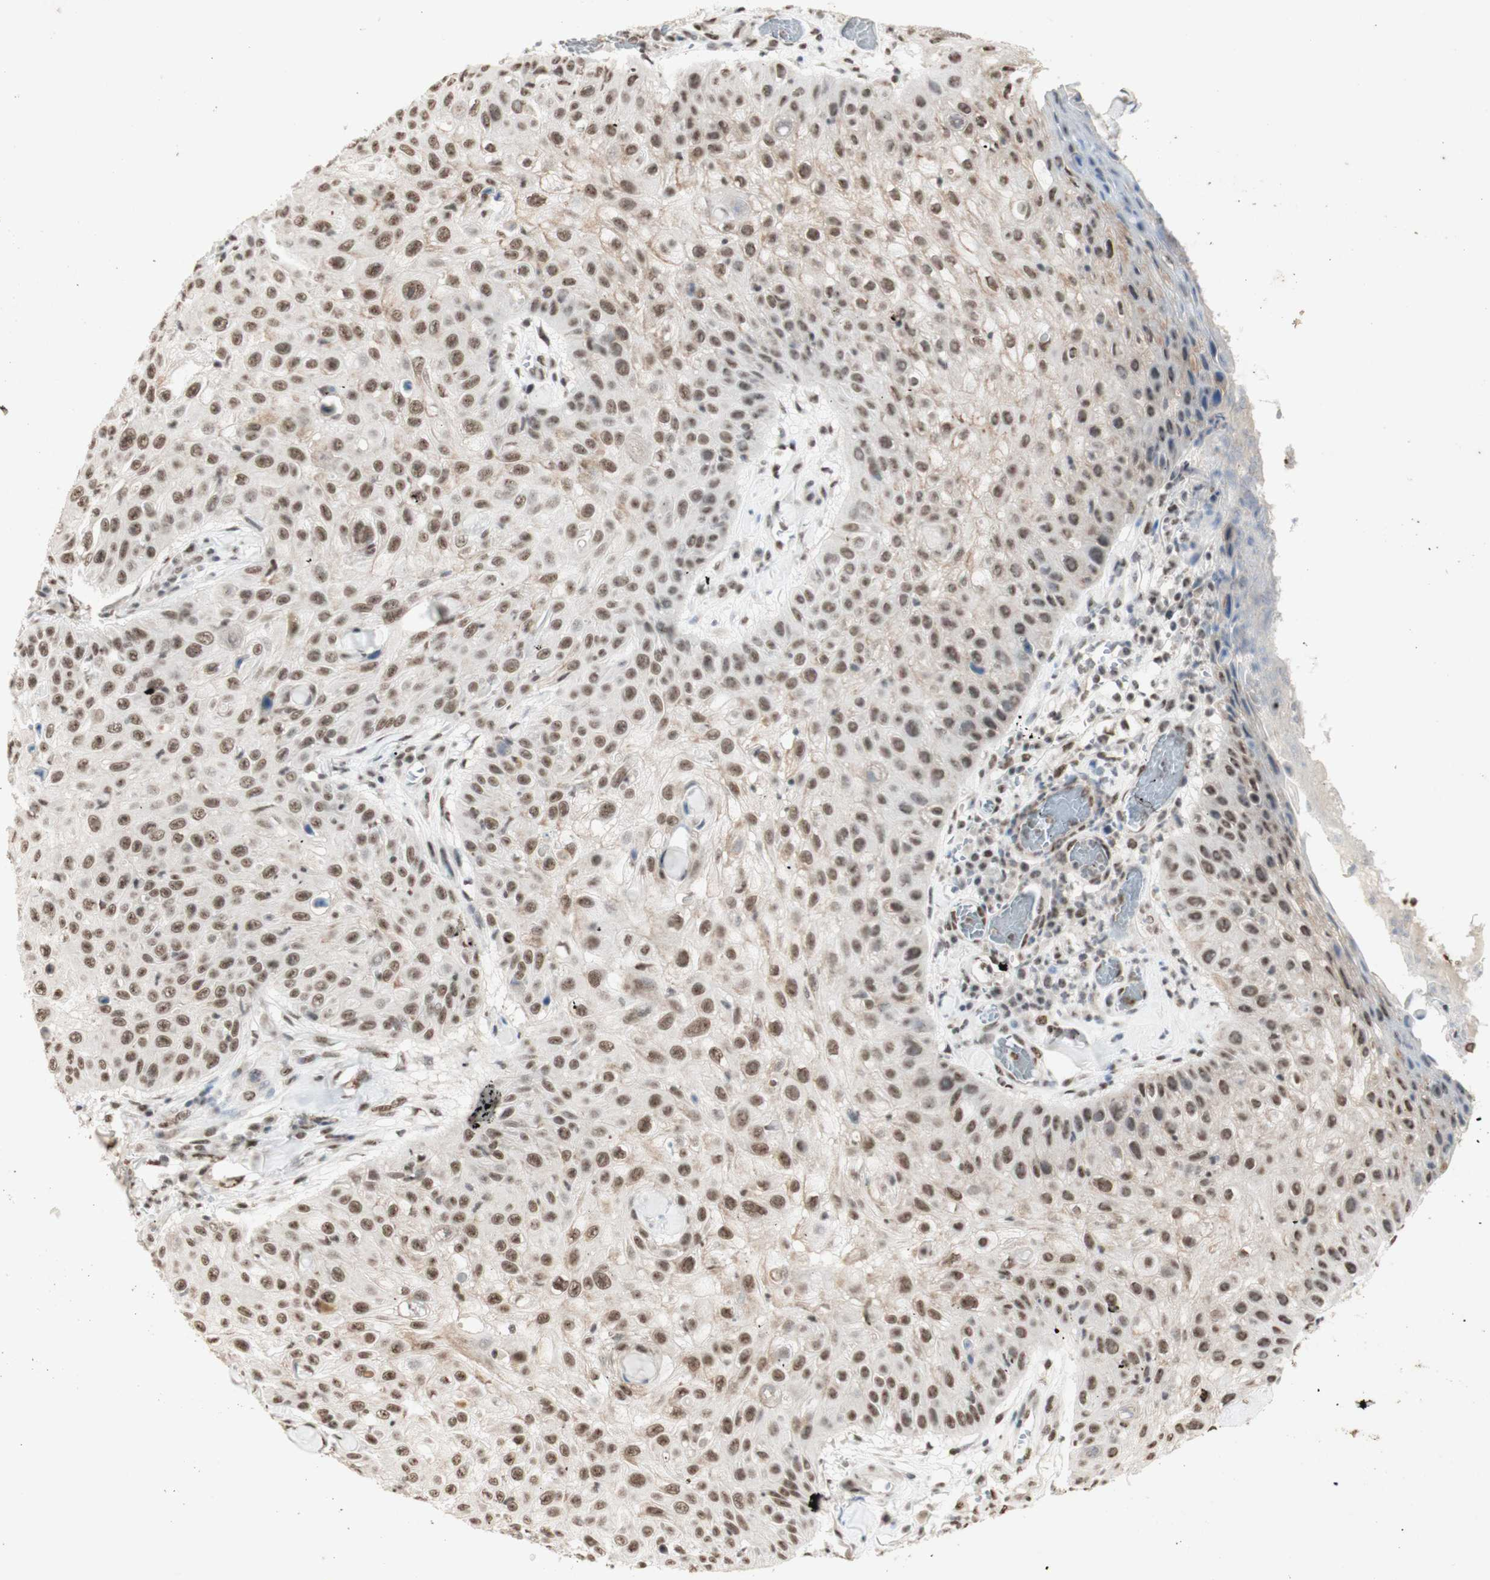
{"staining": {"intensity": "moderate", "quantity": ">75%", "location": "nuclear"}, "tissue": "skin cancer", "cell_type": "Tumor cells", "image_type": "cancer", "snomed": [{"axis": "morphology", "description": "Squamous cell carcinoma, NOS"}, {"axis": "topography", "description": "Skin"}], "caption": "Immunohistochemical staining of skin cancer (squamous cell carcinoma) shows medium levels of moderate nuclear positivity in about >75% of tumor cells. (DAB (3,3'-diaminobenzidine) IHC, brown staining for protein, blue staining for nuclei).", "gene": "SNRPB", "patient": {"sex": "male", "age": 86}}